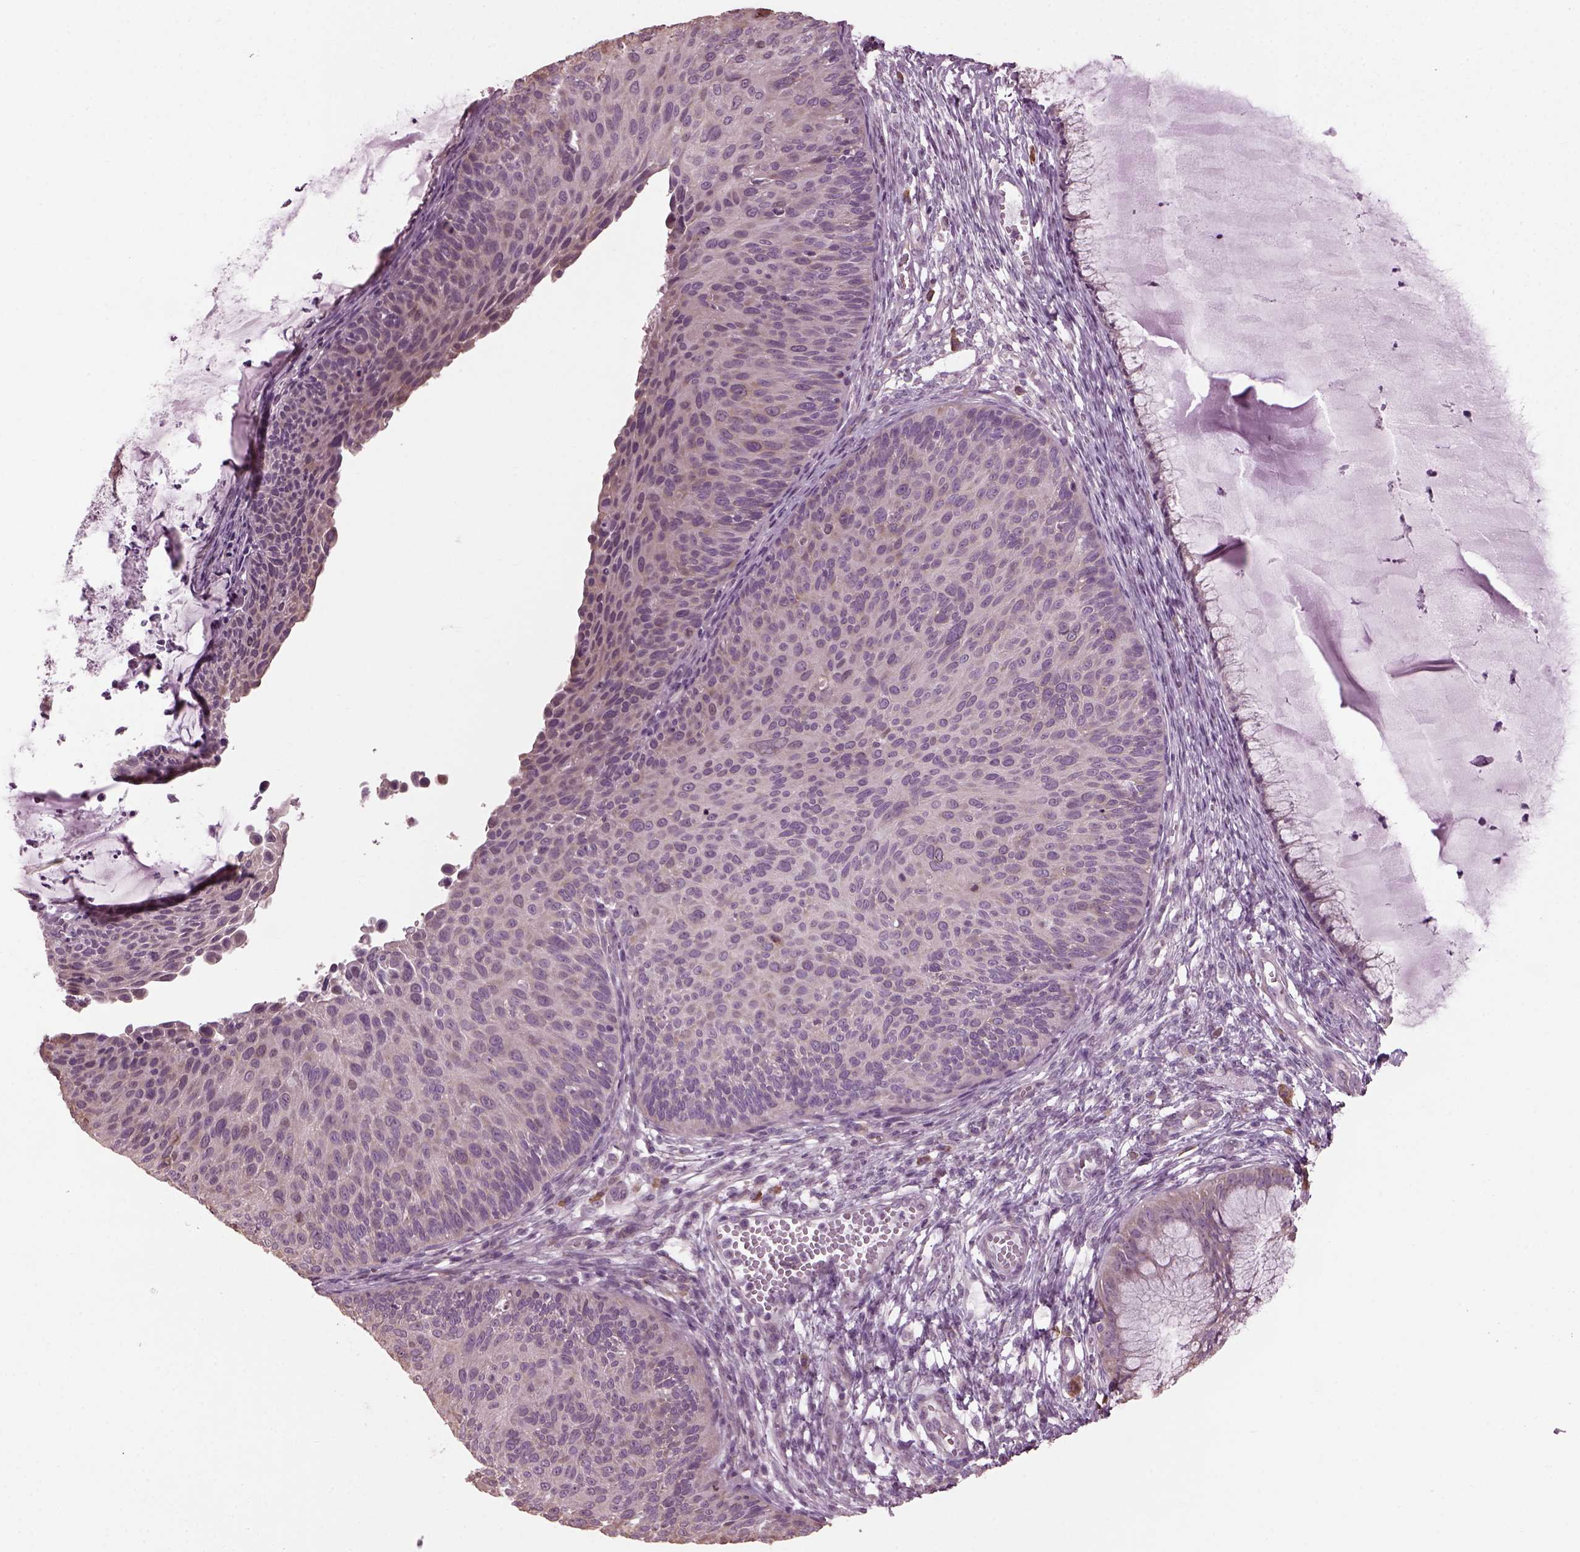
{"staining": {"intensity": "weak", "quantity": "<25%", "location": "cytoplasmic/membranous"}, "tissue": "cervical cancer", "cell_type": "Tumor cells", "image_type": "cancer", "snomed": [{"axis": "morphology", "description": "Squamous cell carcinoma, NOS"}, {"axis": "topography", "description": "Cervix"}], "caption": "The IHC photomicrograph has no significant staining in tumor cells of squamous cell carcinoma (cervical) tissue.", "gene": "CABP5", "patient": {"sex": "female", "age": 36}}